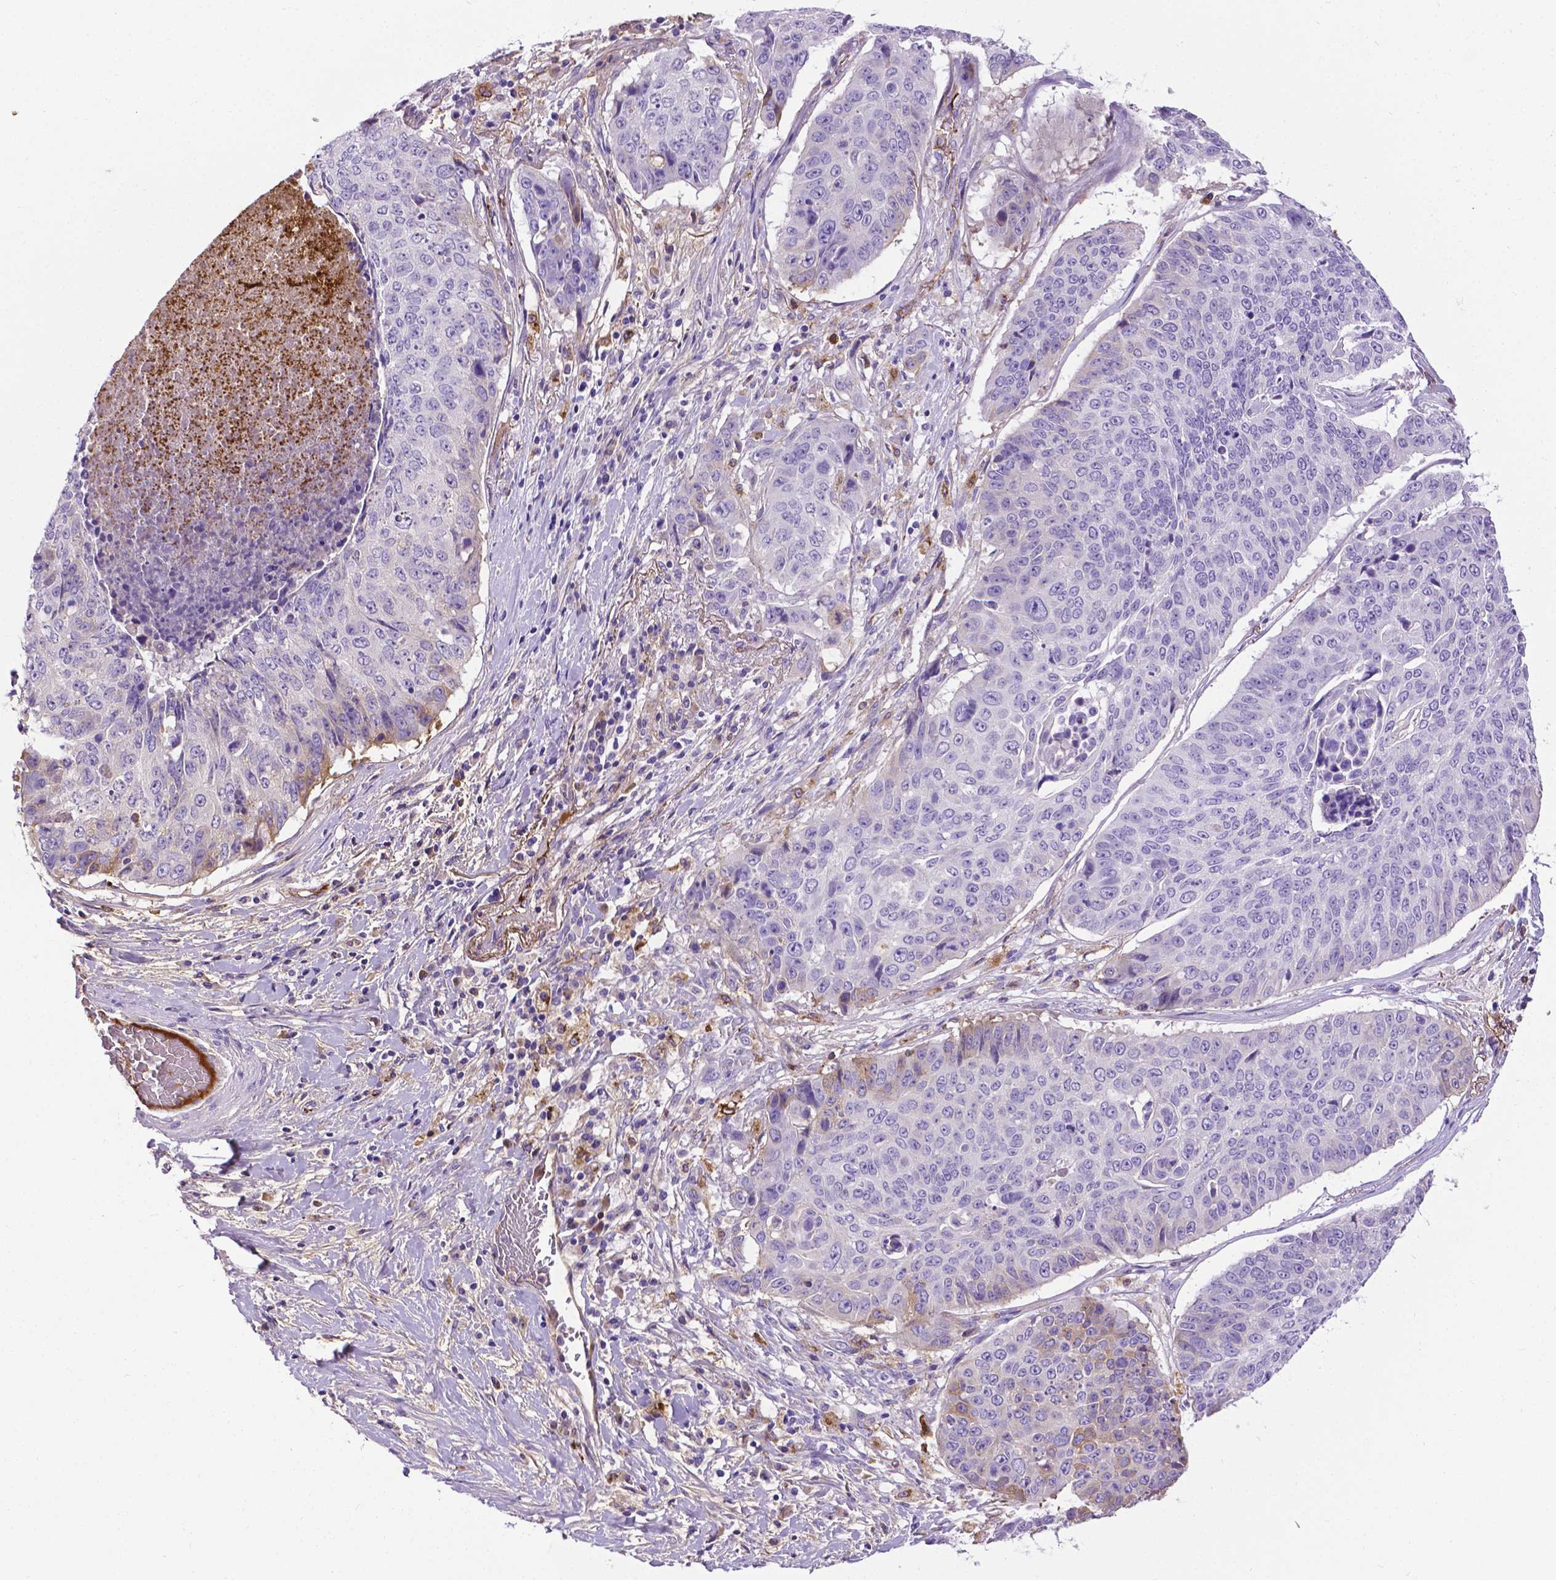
{"staining": {"intensity": "negative", "quantity": "none", "location": "none"}, "tissue": "lung cancer", "cell_type": "Tumor cells", "image_type": "cancer", "snomed": [{"axis": "morphology", "description": "Normal tissue, NOS"}, {"axis": "morphology", "description": "Squamous cell carcinoma, NOS"}, {"axis": "topography", "description": "Bronchus"}, {"axis": "topography", "description": "Lung"}], "caption": "This is a micrograph of IHC staining of lung squamous cell carcinoma, which shows no staining in tumor cells. (IHC, brightfield microscopy, high magnification).", "gene": "APOE", "patient": {"sex": "male", "age": 64}}